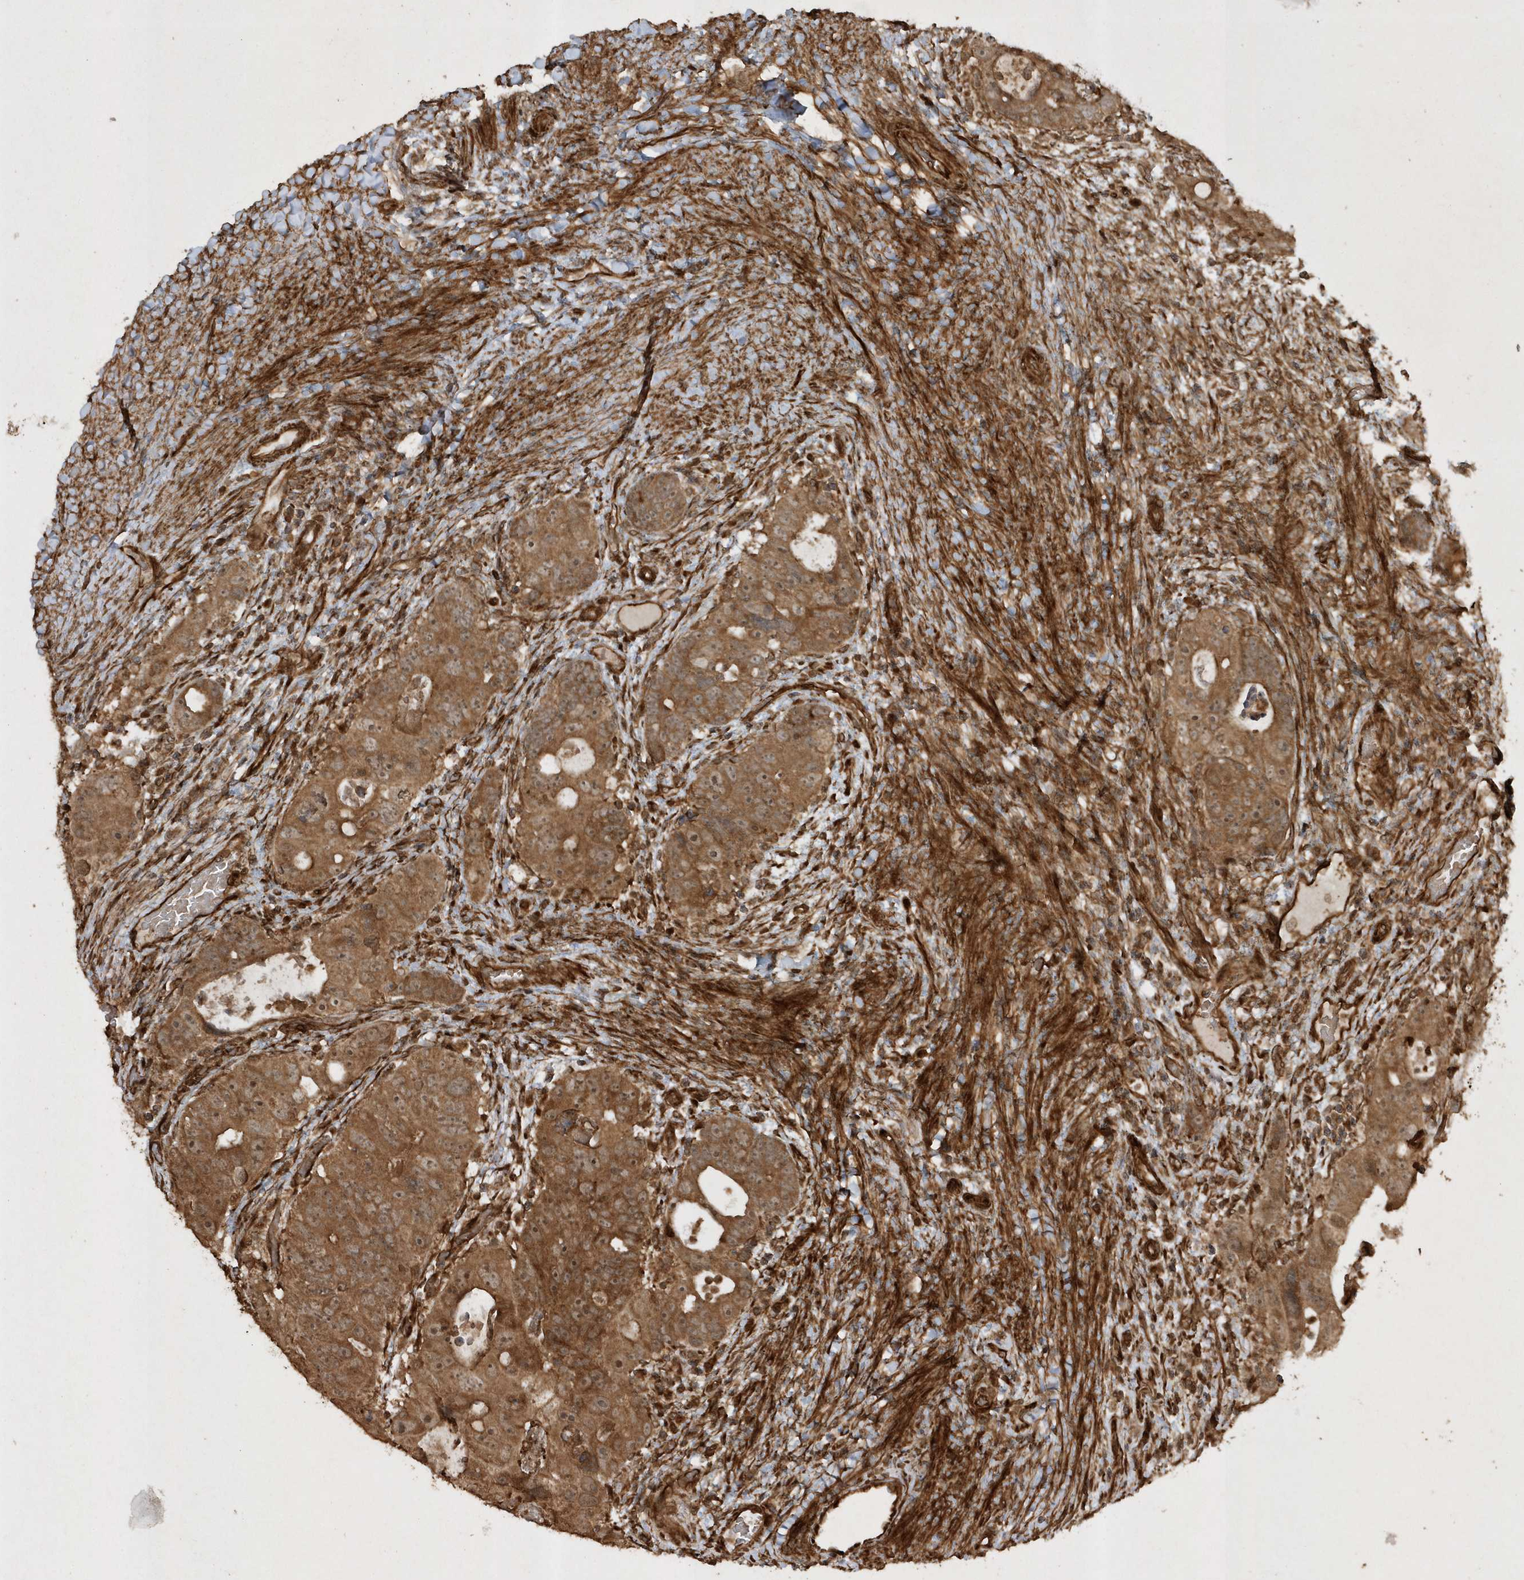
{"staining": {"intensity": "moderate", "quantity": ">75%", "location": "cytoplasmic/membranous"}, "tissue": "colorectal cancer", "cell_type": "Tumor cells", "image_type": "cancer", "snomed": [{"axis": "morphology", "description": "Adenocarcinoma, NOS"}, {"axis": "topography", "description": "Rectum"}], "caption": "A medium amount of moderate cytoplasmic/membranous positivity is identified in about >75% of tumor cells in adenocarcinoma (colorectal) tissue.", "gene": "AVPI1", "patient": {"sex": "male", "age": 59}}